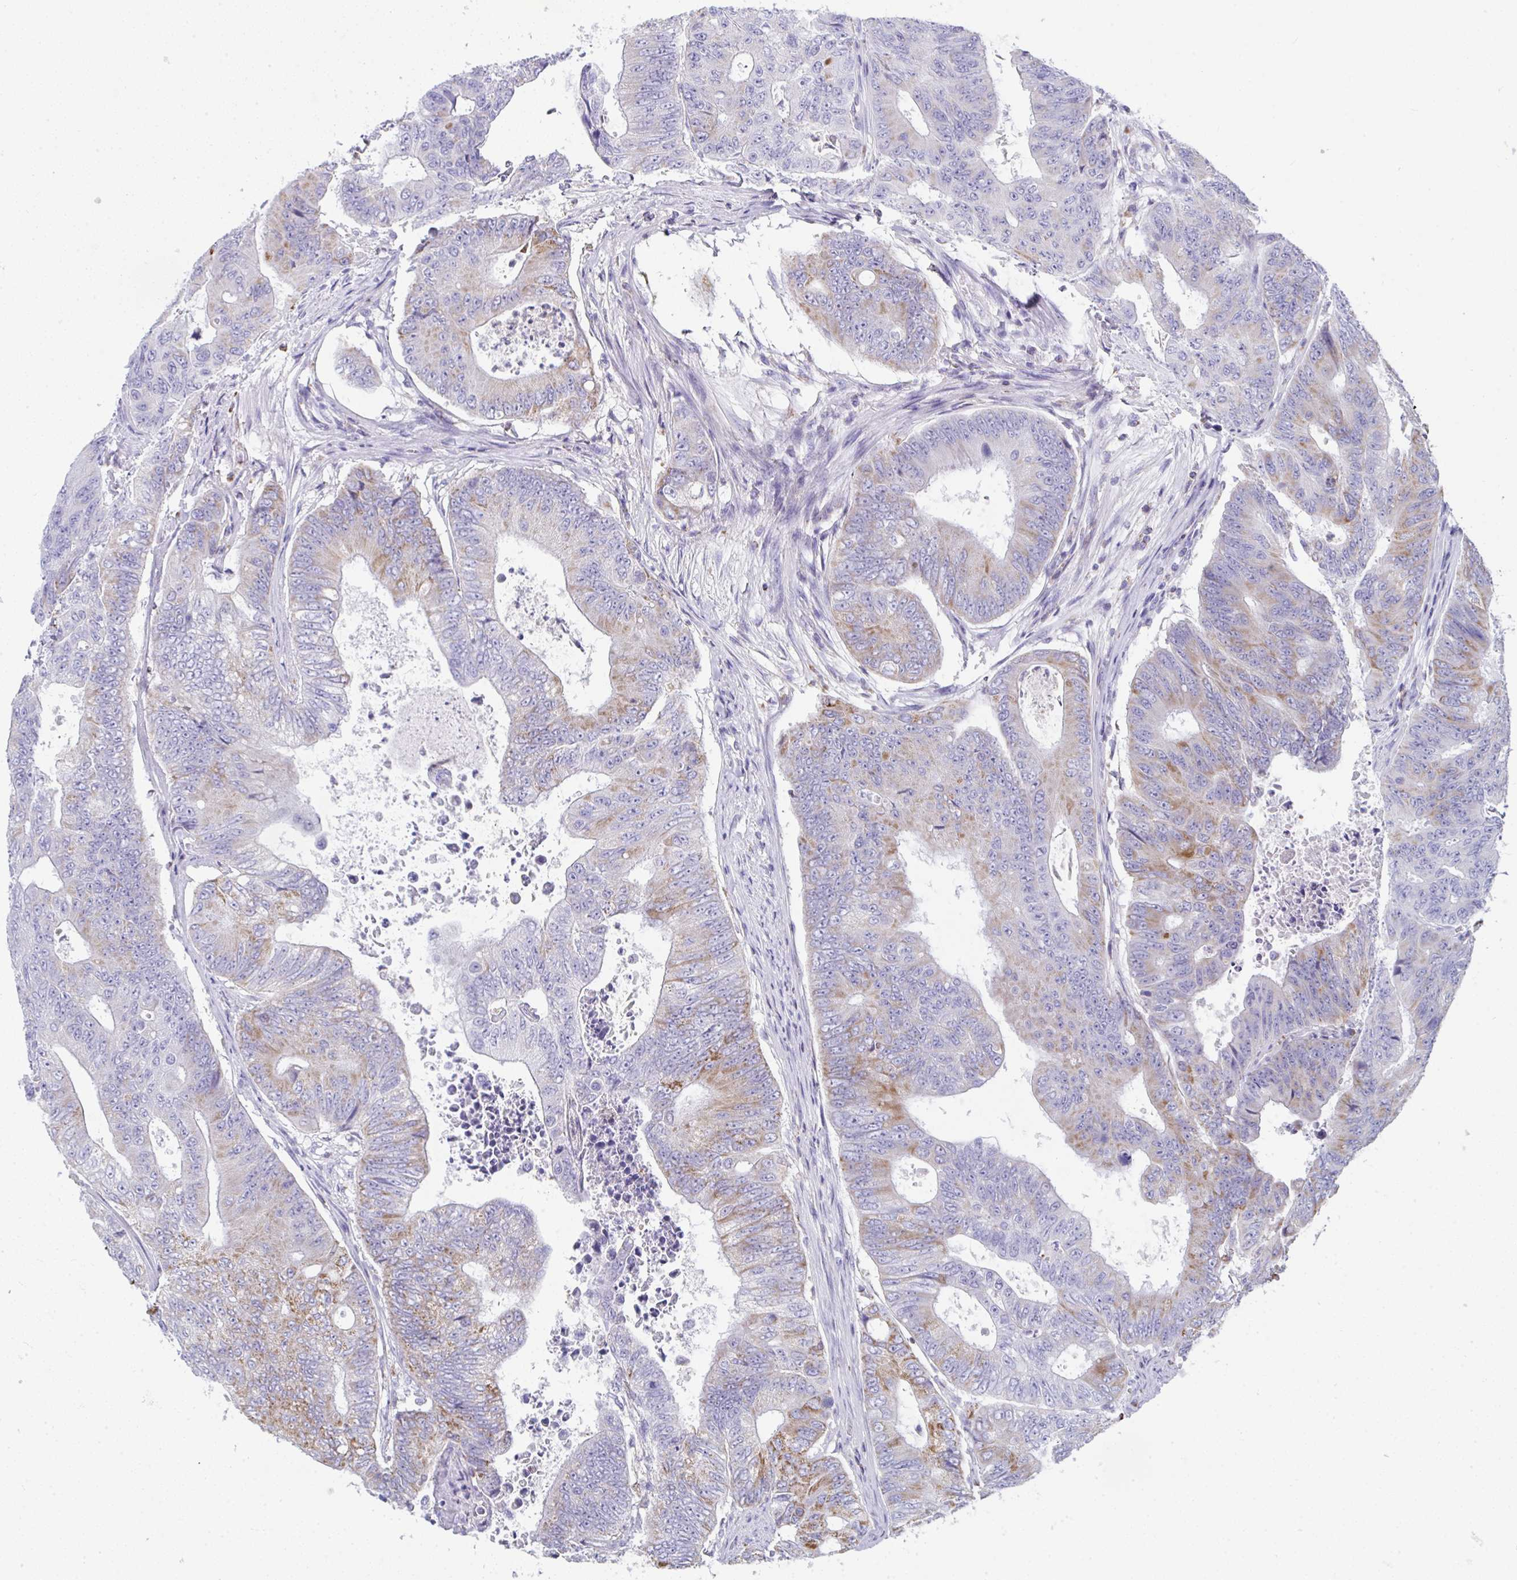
{"staining": {"intensity": "moderate", "quantity": "<25%", "location": "cytoplasmic/membranous"}, "tissue": "colorectal cancer", "cell_type": "Tumor cells", "image_type": "cancer", "snomed": [{"axis": "morphology", "description": "Adenocarcinoma, NOS"}, {"axis": "topography", "description": "Colon"}], "caption": "Protein staining reveals moderate cytoplasmic/membranous staining in about <25% of tumor cells in colorectal cancer.", "gene": "MGAM2", "patient": {"sex": "female", "age": 48}}